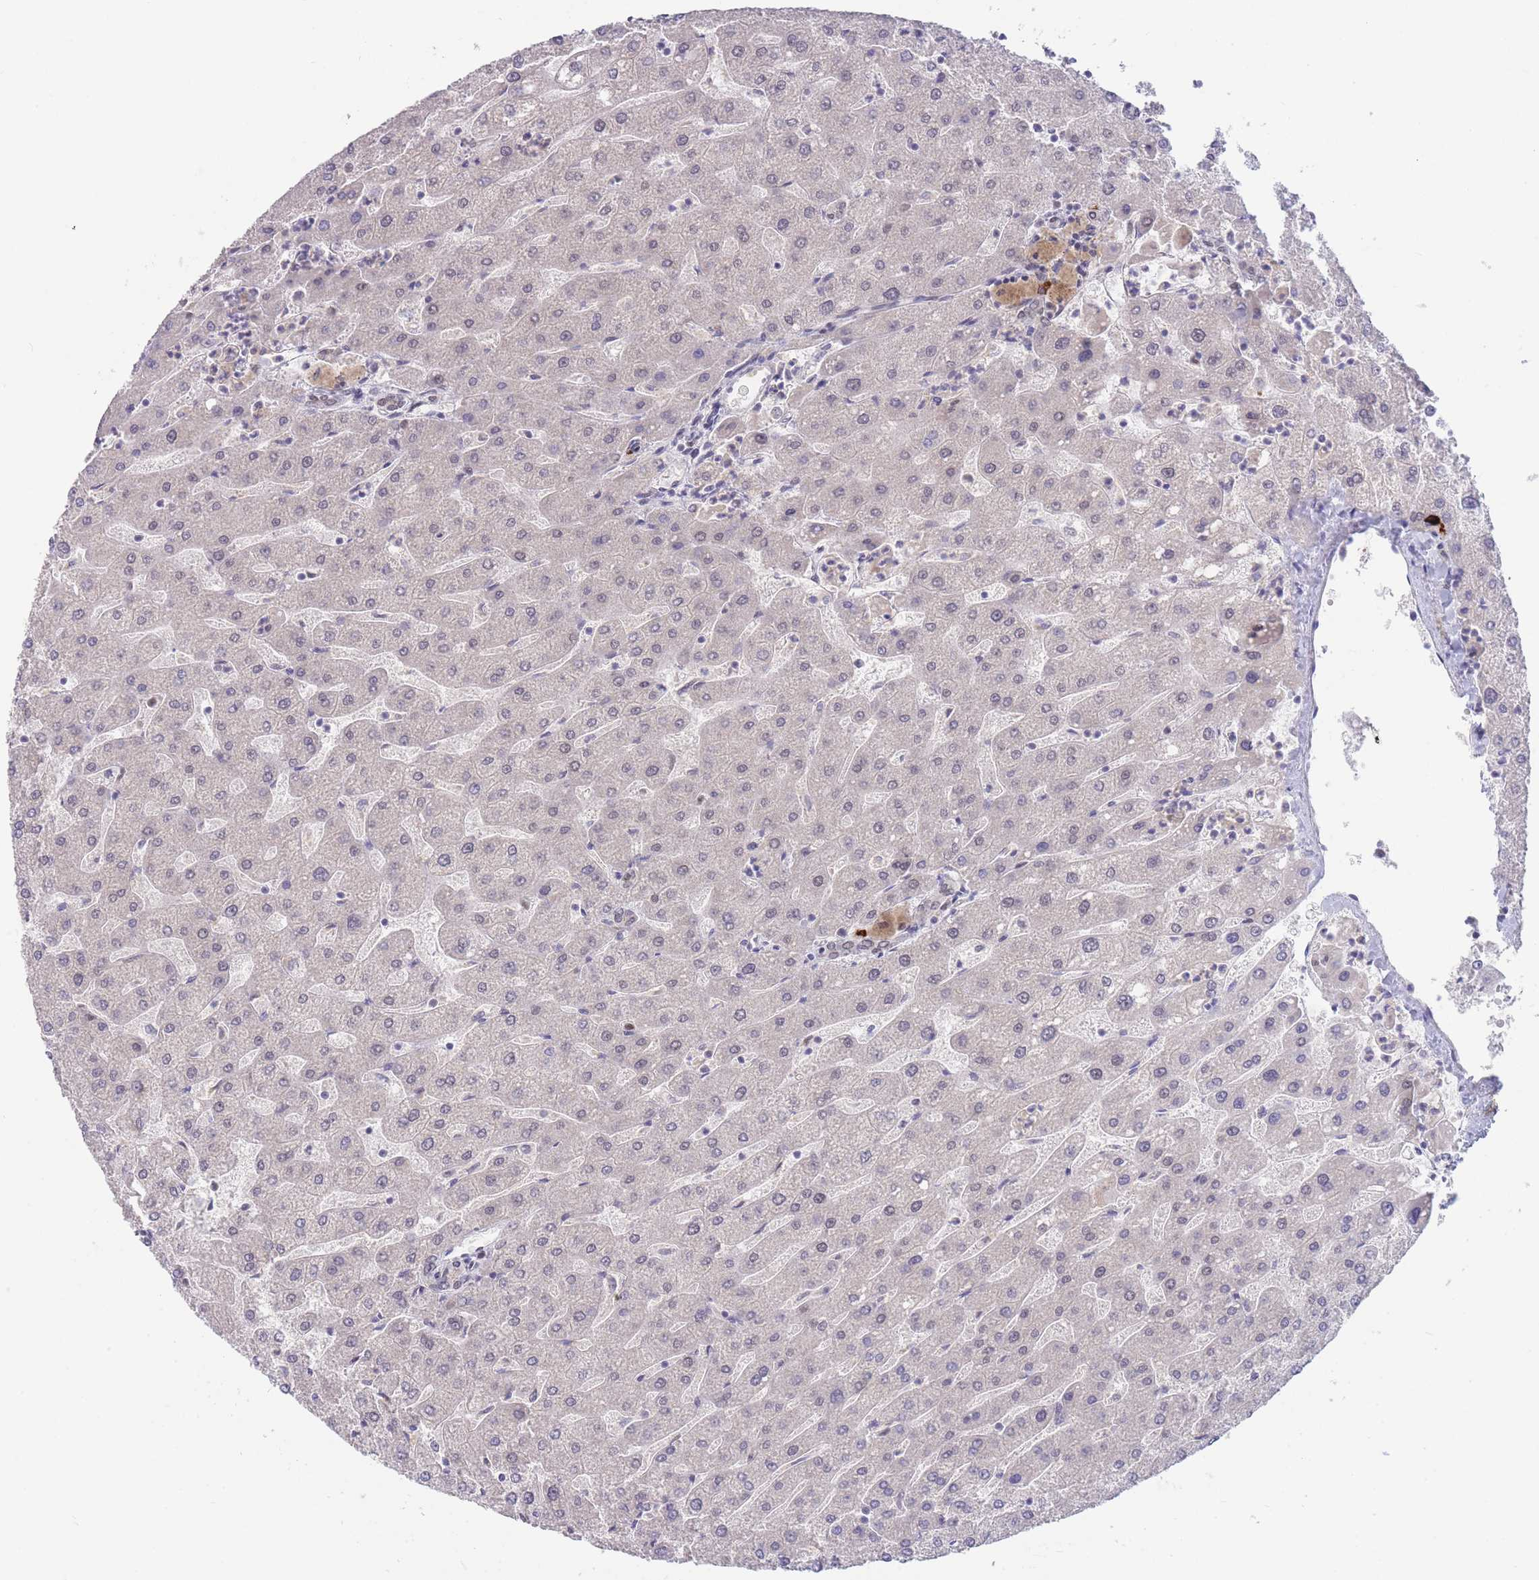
{"staining": {"intensity": "negative", "quantity": "none", "location": "none"}, "tissue": "liver", "cell_type": "Cholangiocytes", "image_type": "normal", "snomed": [{"axis": "morphology", "description": "Normal tissue, NOS"}, {"axis": "topography", "description": "Liver"}], "caption": "Human liver stained for a protein using immunohistochemistry shows no positivity in cholangiocytes.", "gene": "SMAD9", "patient": {"sex": "male", "age": 67}}